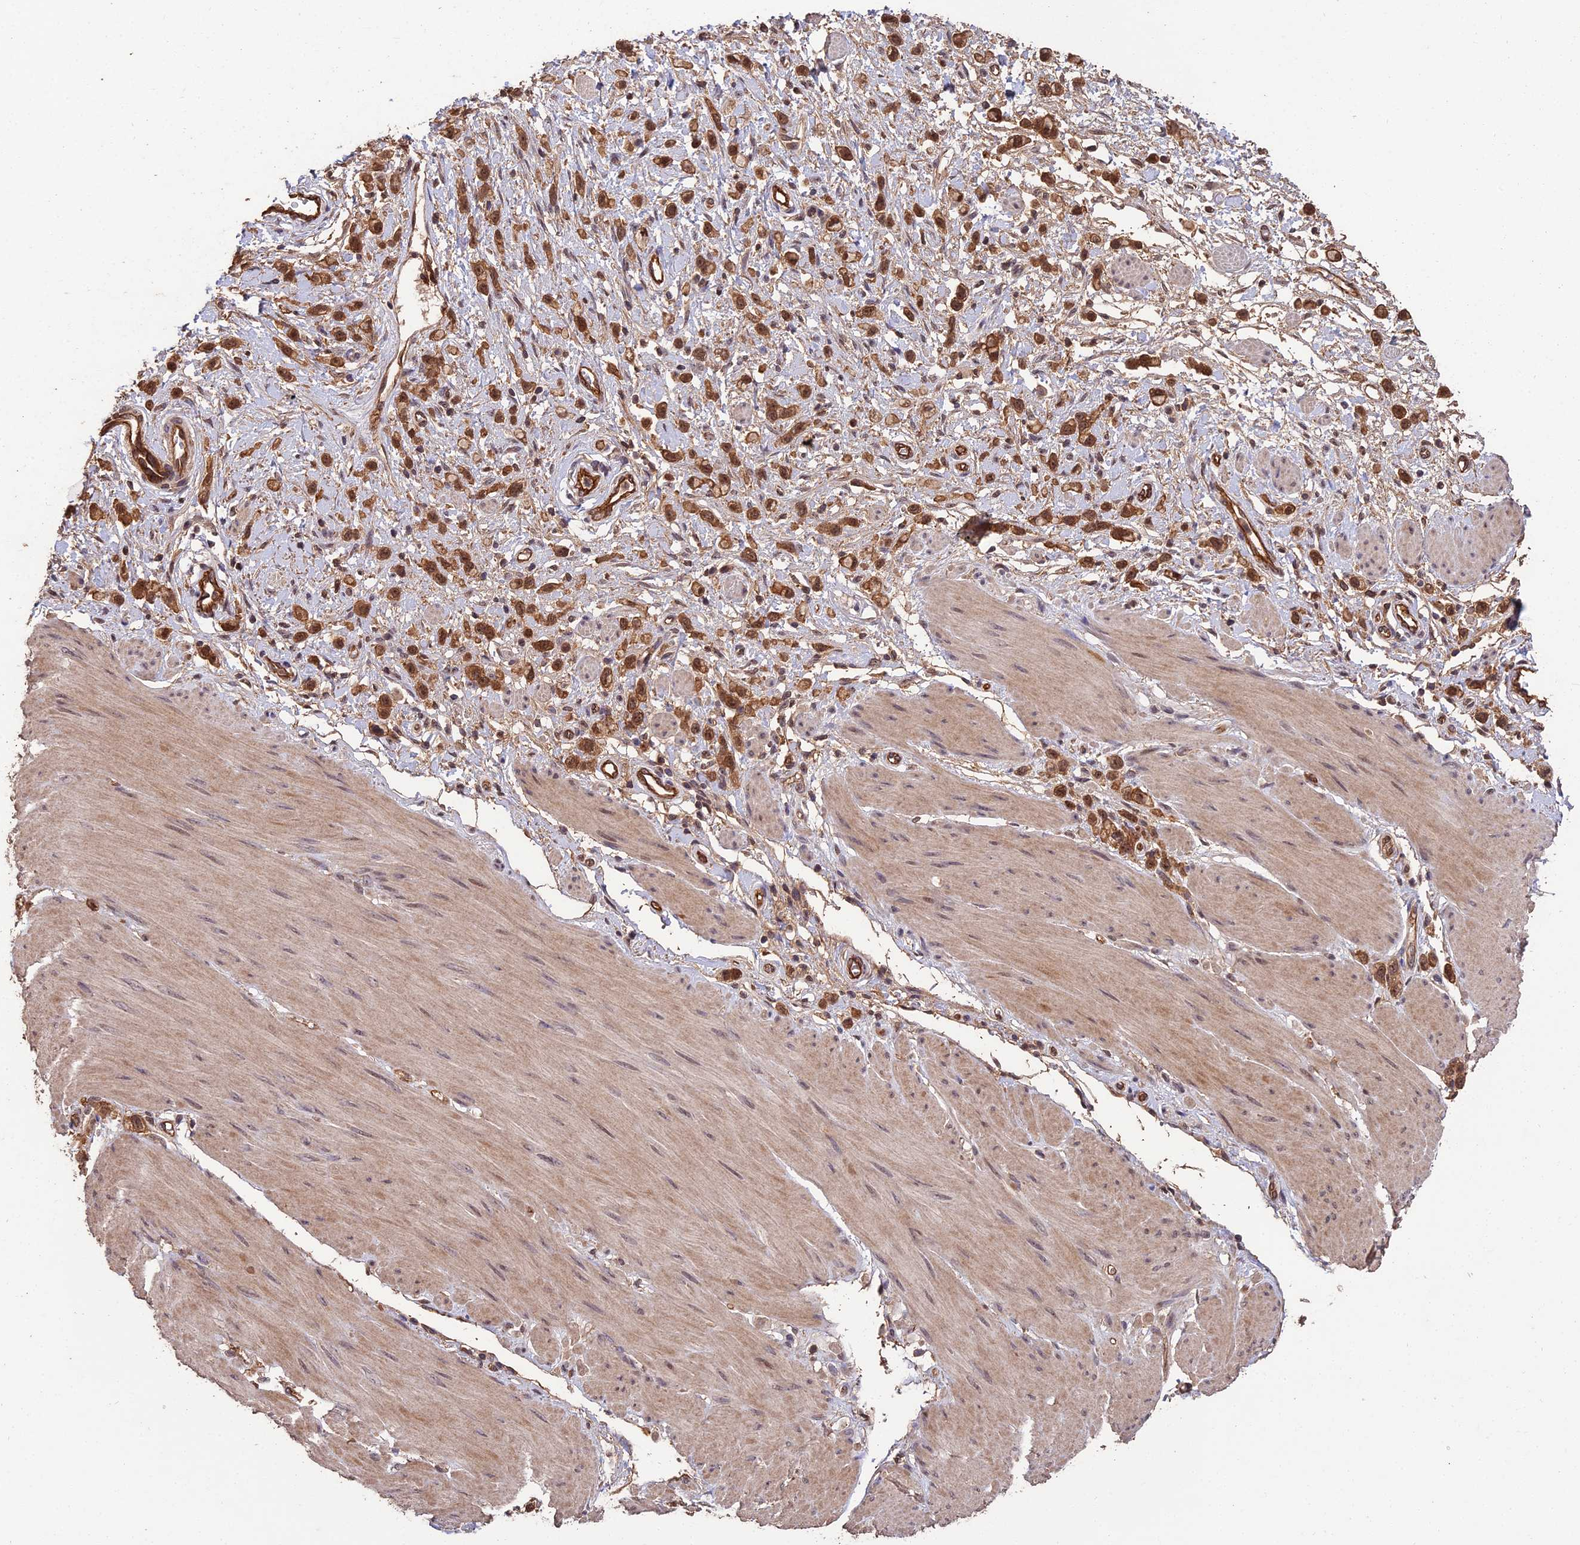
{"staining": {"intensity": "strong", "quantity": ">75%", "location": "cytoplasmic/membranous,nuclear"}, "tissue": "stomach cancer", "cell_type": "Tumor cells", "image_type": "cancer", "snomed": [{"axis": "morphology", "description": "Adenocarcinoma, NOS"}, {"axis": "topography", "description": "Stomach"}], "caption": "Protein staining of stomach adenocarcinoma tissue demonstrates strong cytoplasmic/membranous and nuclear staining in approximately >75% of tumor cells.", "gene": "RALGAPA2", "patient": {"sex": "female", "age": 65}}